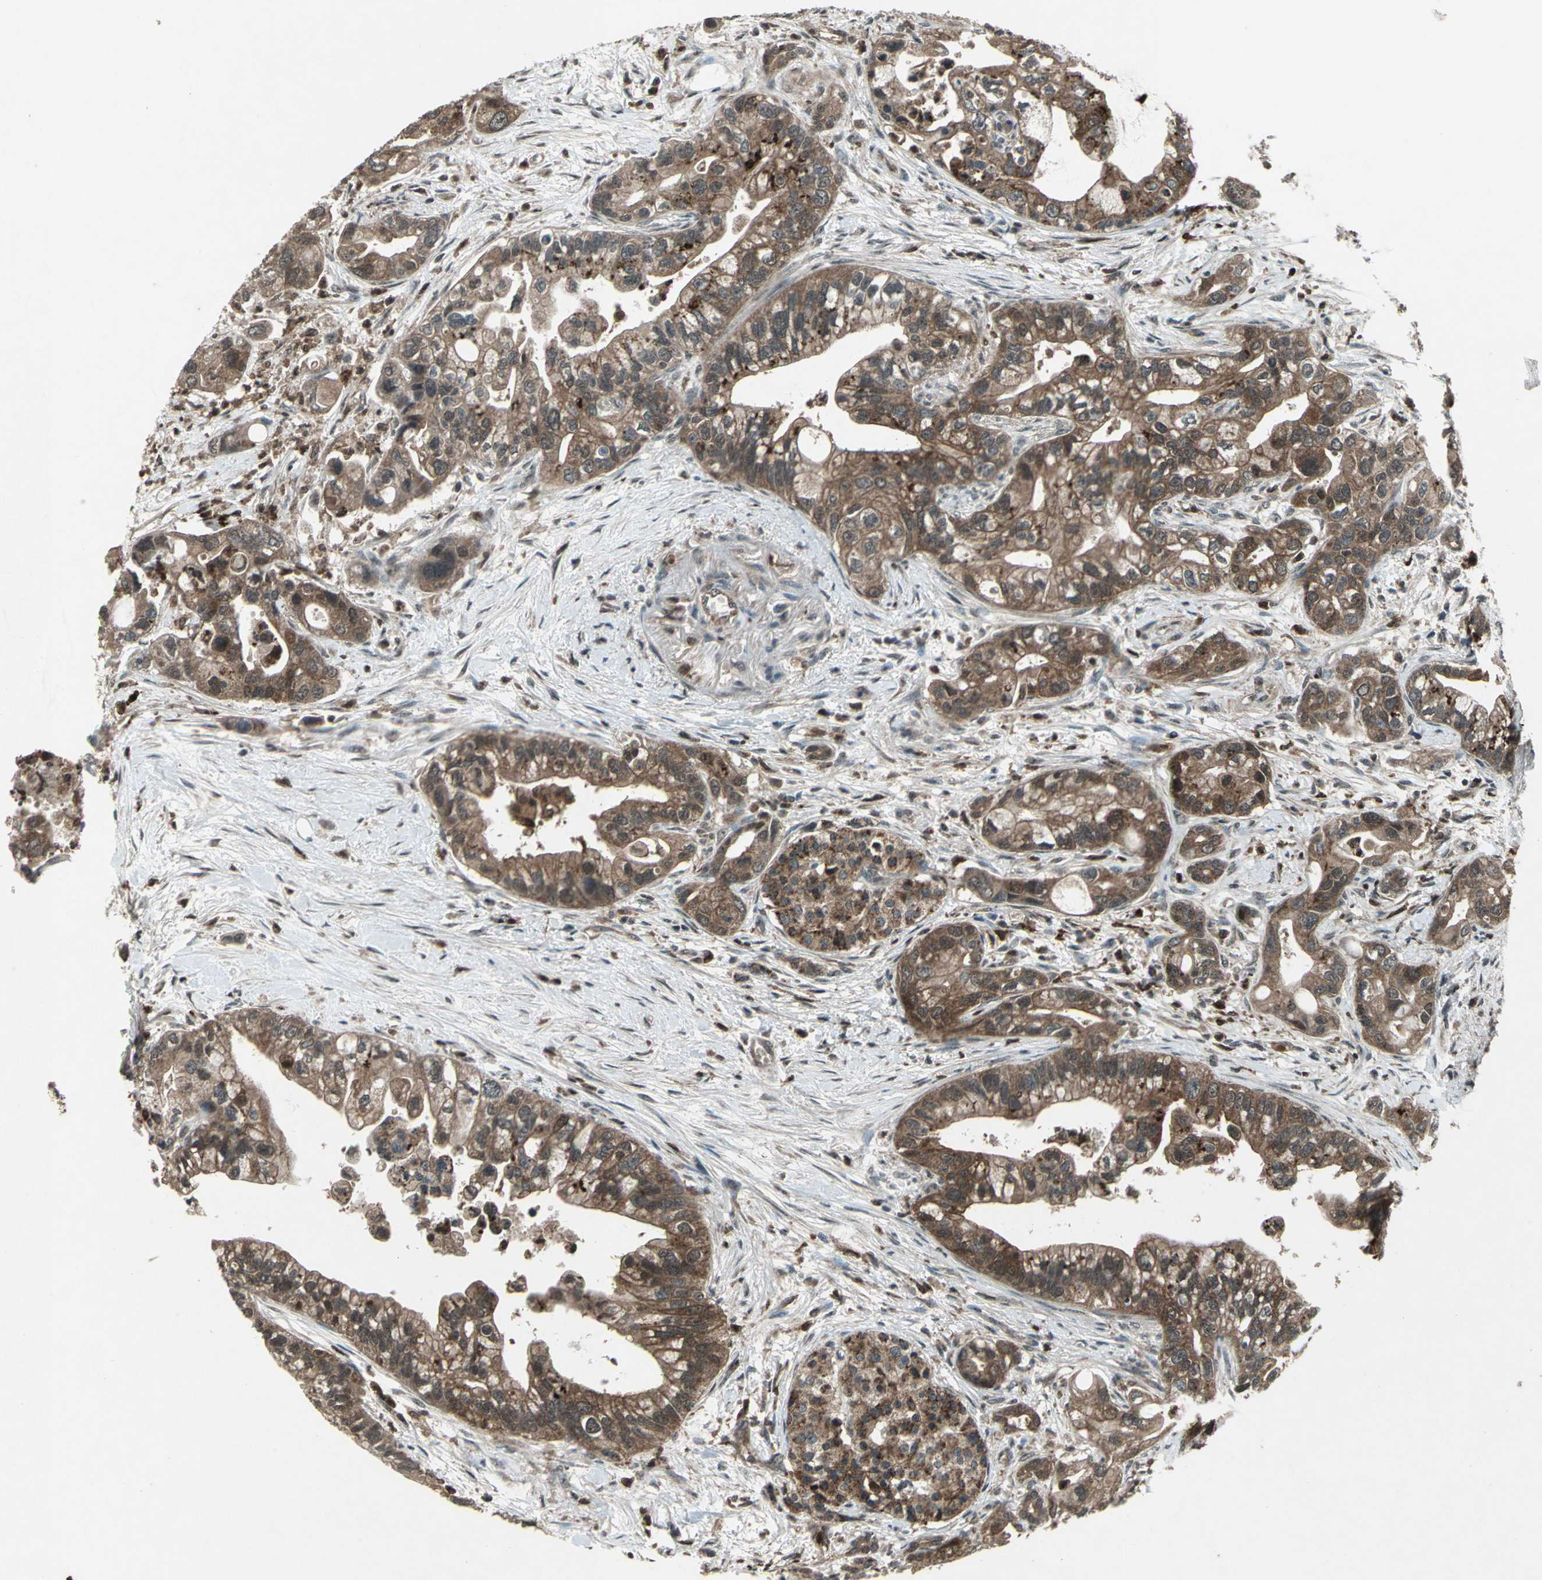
{"staining": {"intensity": "strong", "quantity": ">75%", "location": "cytoplasmic/membranous"}, "tissue": "pancreatic cancer", "cell_type": "Tumor cells", "image_type": "cancer", "snomed": [{"axis": "morphology", "description": "Adenocarcinoma, NOS"}, {"axis": "topography", "description": "Pancreas"}], "caption": "Immunohistochemical staining of pancreatic cancer shows strong cytoplasmic/membranous protein positivity in approximately >75% of tumor cells. Using DAB (3,3'-diaminobenzidine) (brown) and hematoxylin (blue) stains, captured at high magnification using brightfield microscopy.", "gene": "PYCARD", "patient": {"sex": "male", "age": 70}}